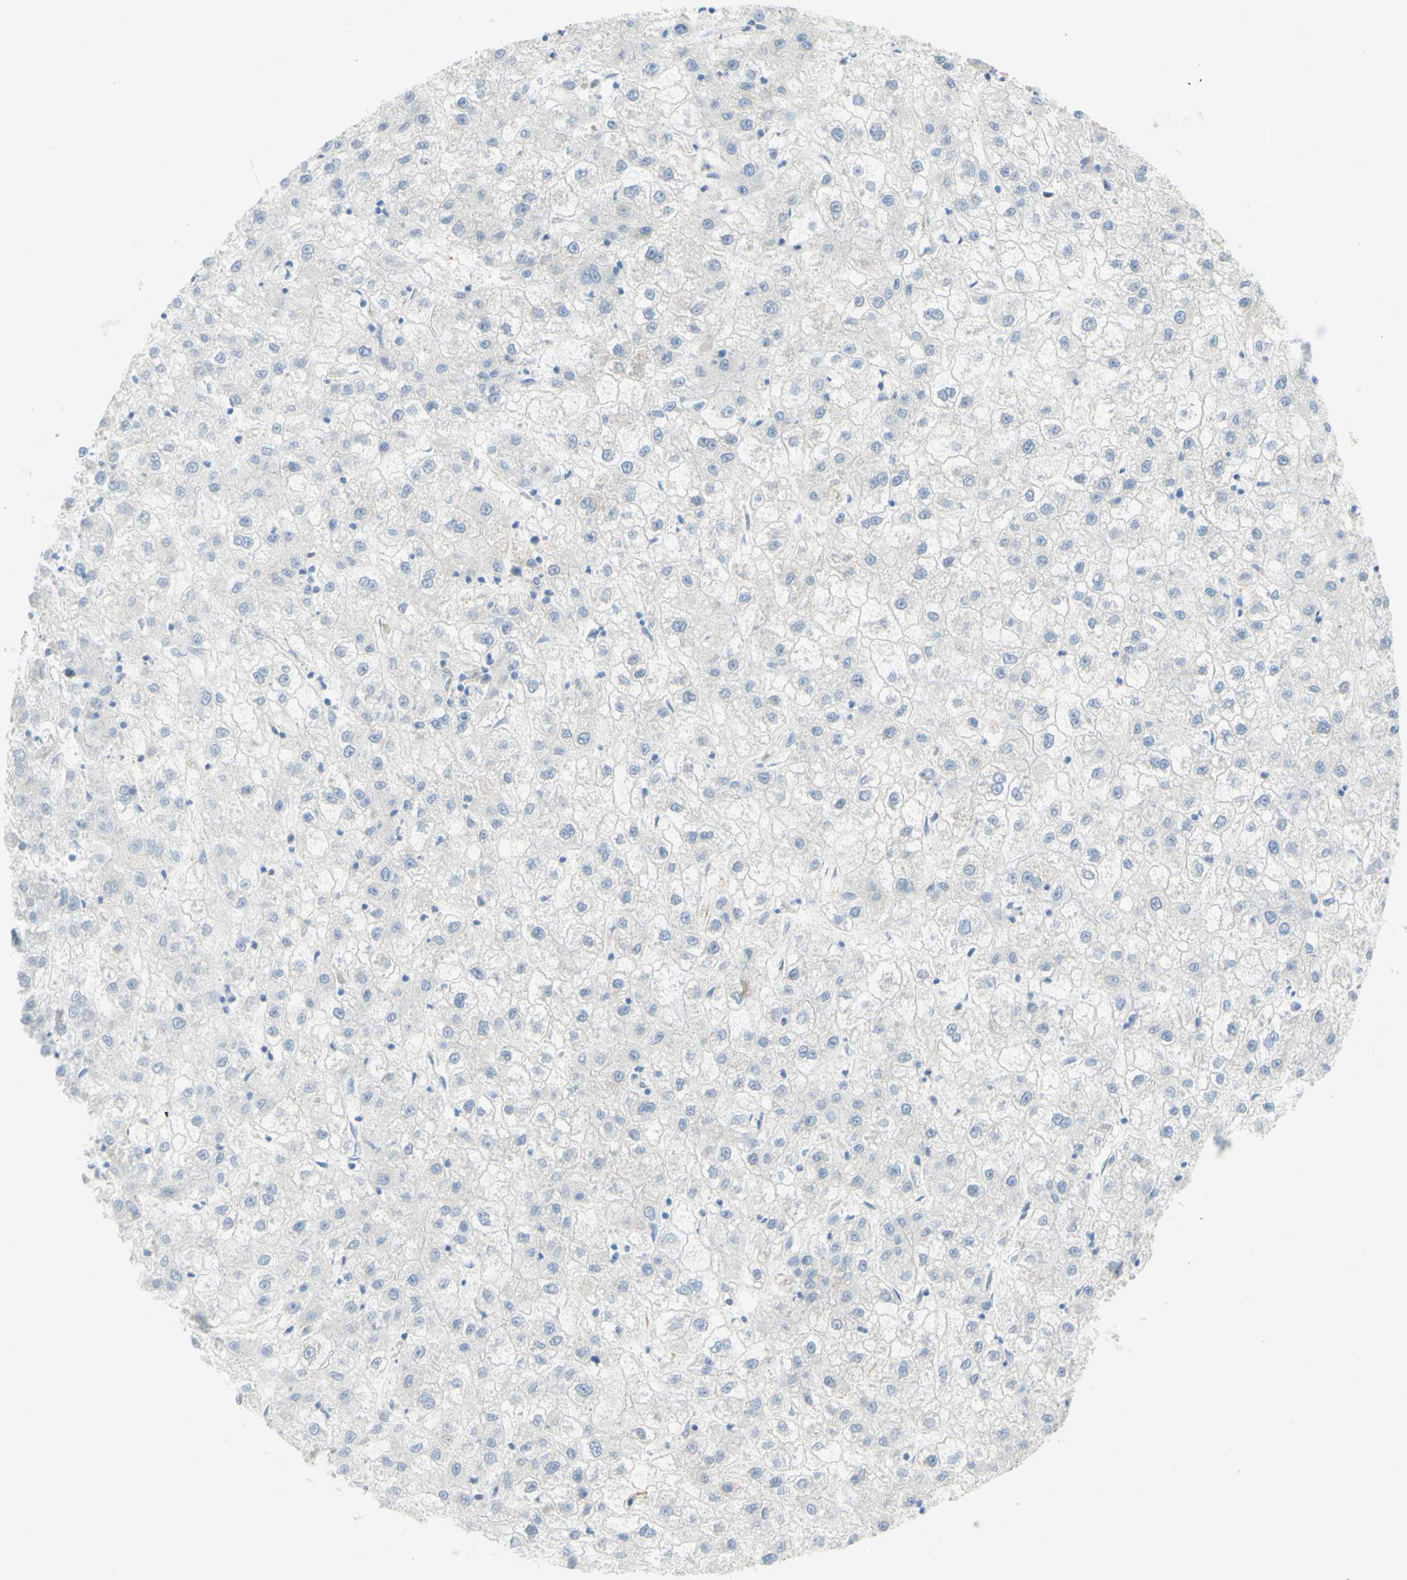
{"staining": {"intensity": "negative", "quantity": "none", "location": "none"}, "tissue": "liver cancer", "cell_type": "Tumor cells", "image_type": "cancer", "snomed": [{"axis": "morphology", "description": "Carcinoma, Hepatocellular, NOS"}, {"axis": "topography", "description": "Liver"}], "caption": "The photomicrograph displays no staining of tumor cells in hepatocellular carcinoma (liver). (DAB IHC visualized using brightfield microscopy, high magnification).", "gene": "TSPAN1", "patient": {"sex": "male", "age": 72}}